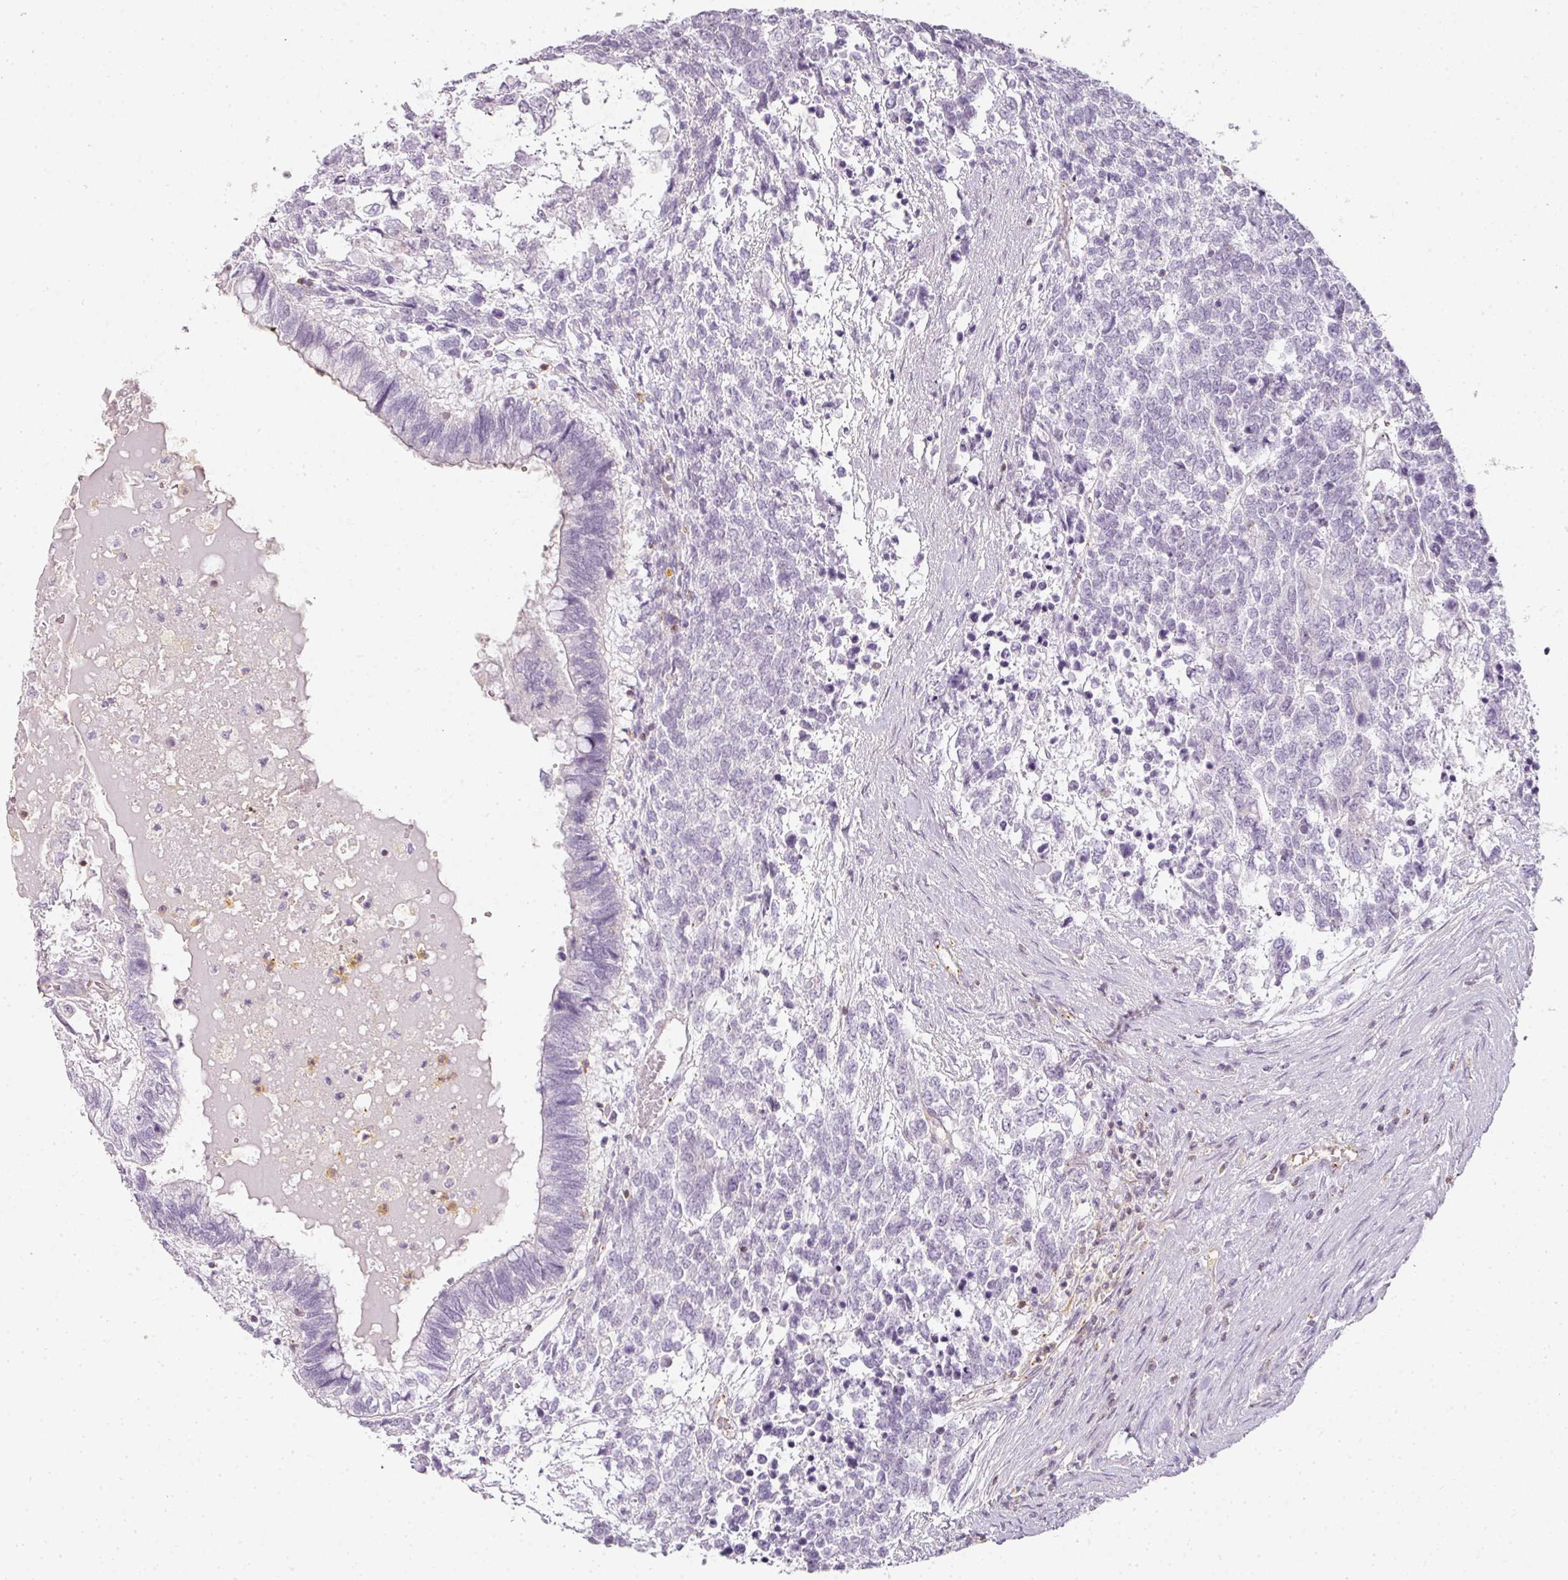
{"staining": {"intensity": "negative", "quantity": "none", "location": "none"}, "tissue": "testis cancer", "cell_type": "Tumor cells", "image_type": "cancer", "snomed": [{"axis": "morphology", "description": "Carcinoma, Embryonal, NOS"}, {"axis": "topography", "description": "Testis"}], "caption": "Tumor cells are negative for protein expression in human embryonal carcinoma (testis).", "gene": "TMEM42", "patient": {"sex": "male", "age": 23}}